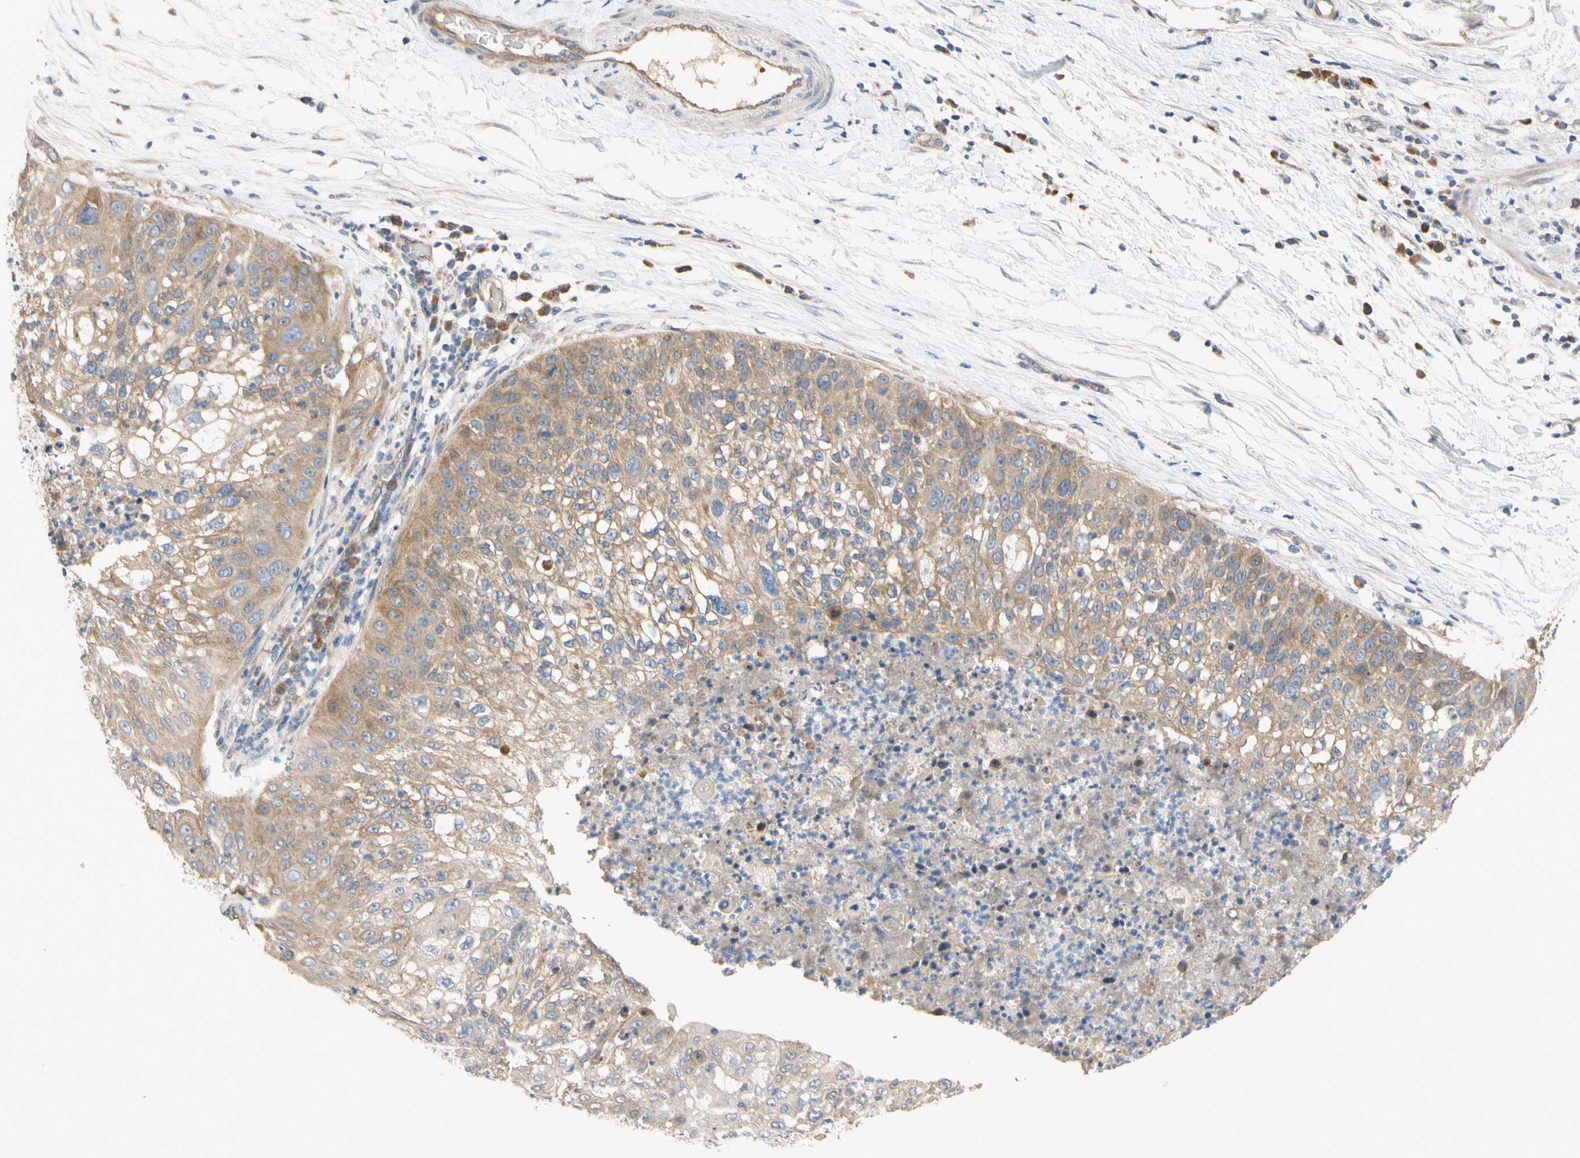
{"staining": {"intensity": "moderate", "quantity": ">75%", "location": "cytoplasmic/membranous"}, "tissue": "lung cancer", "cell_type": "Tumor cells", "image_type": "cancer", "snomed": [{"axis": "morphology", "description": "Inflammation, NOS"}, {"axis": "morphology", "description": "Squamous cell carcinoma, NOS"}, {"axis": "topography", "description": "Lymph node"}, {"axis": "topography", "description": "Soft tissue"}, {"axis": "topography", "description": "Lung"}], "caption": "Approximately >75% of tumor cells in lung cancer (squamous cell carcinoma) demonstrate moderate cytoplasmic/membranous protein positivity as visualized by brown immunohistochemical staining.", "gene": "MBTPS2", "patient": {"sex": "male", "age": 66}}